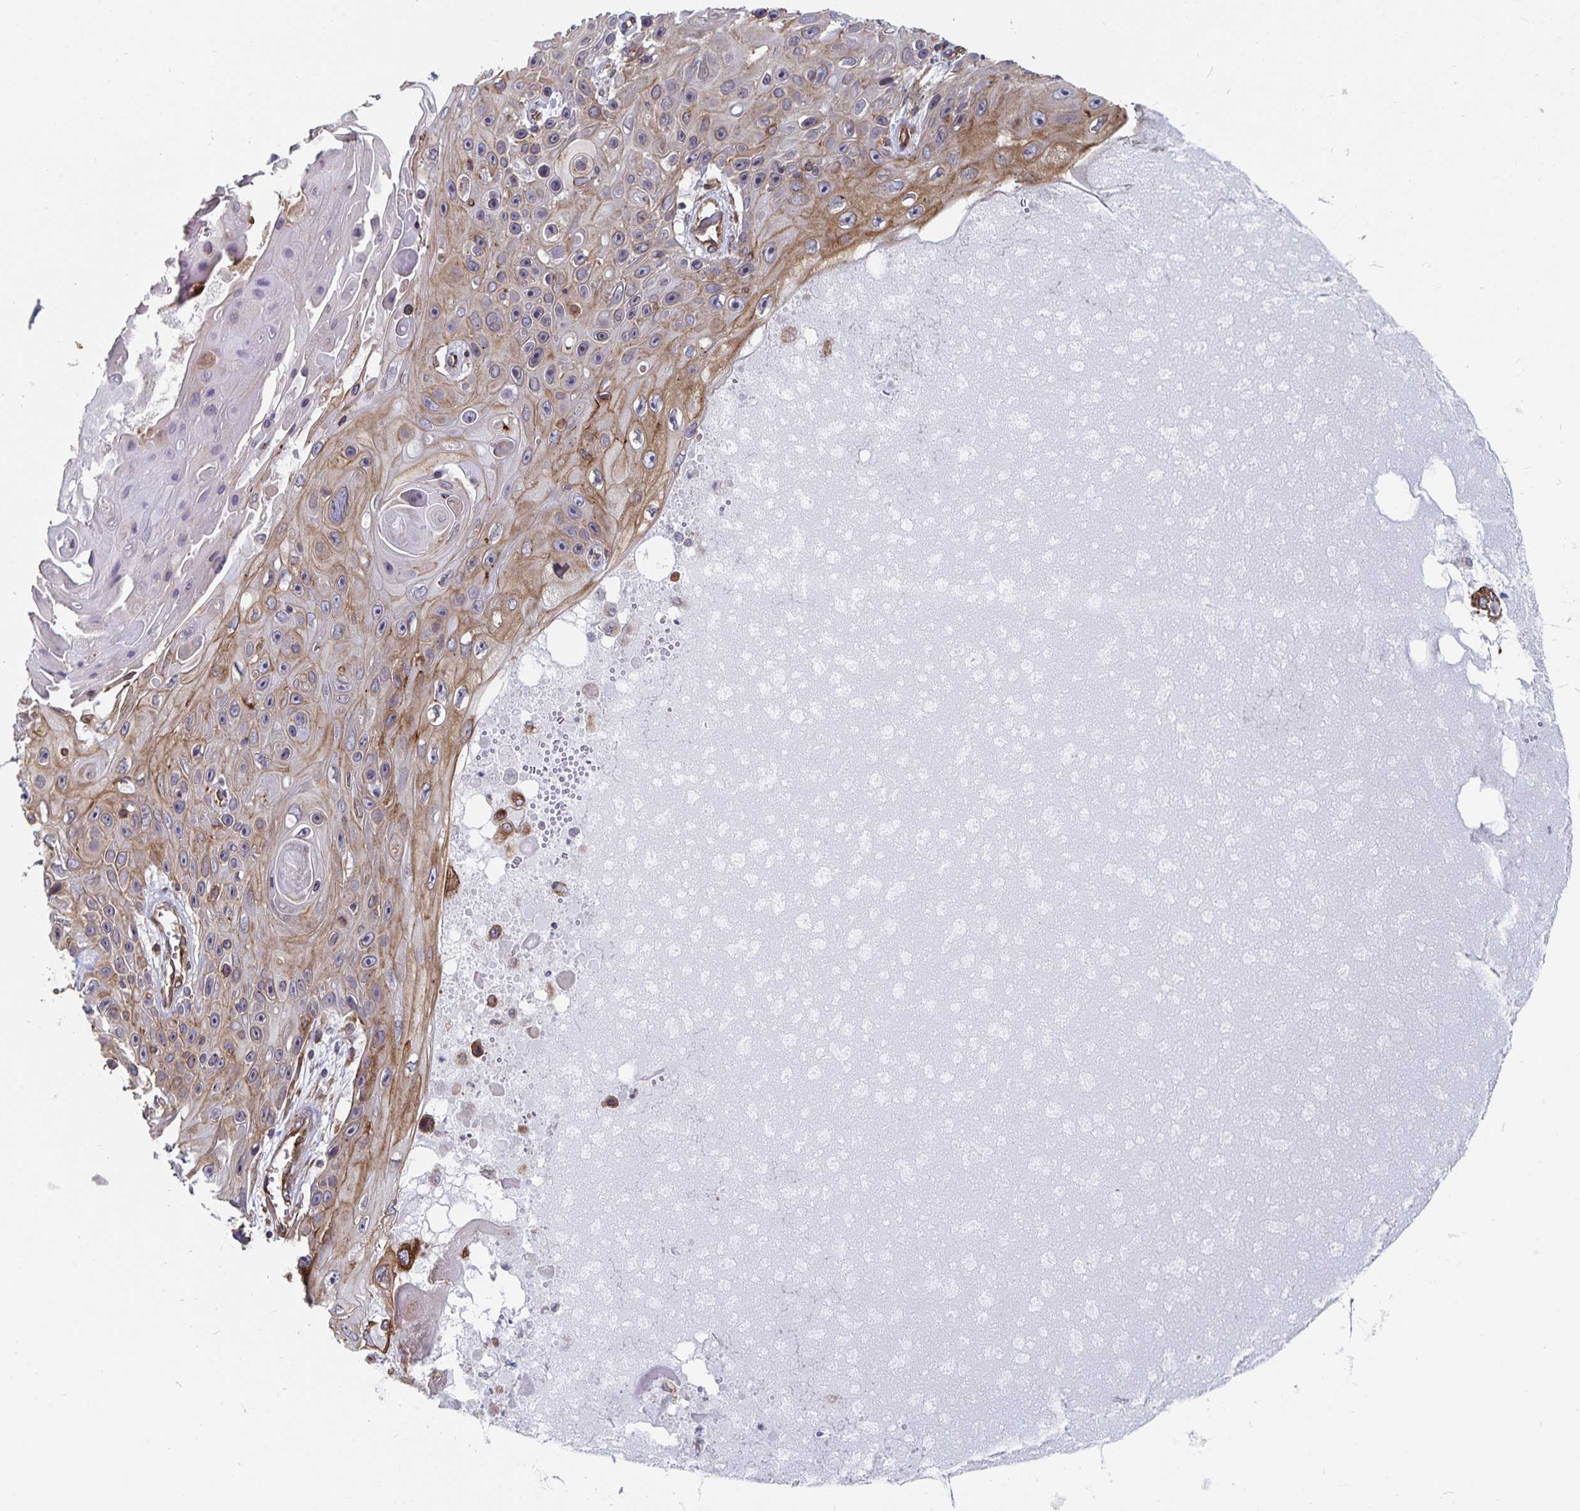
{"staining": {"intensity": "weak", "quantity": ">75%", "location": "cytoplasmic/membranous"}, "tissue": "skin cancer", "cell_type": "Tumor cells", "image_type": "cancer", "snomed": [{"axis": "morphology", "description": "Squamous cell carcinoma, NOS"}, {"axis": "topography", "description": "Skin"}], "caption": "The micrograph exhibits immunohistochemical staining of skin cancer. There is weak cytoplasmic/membranous expression is identified in approximately >75% of tumor cells.", "gene": "BCAP29", "patient": {"sex": "male", "age": 82}}